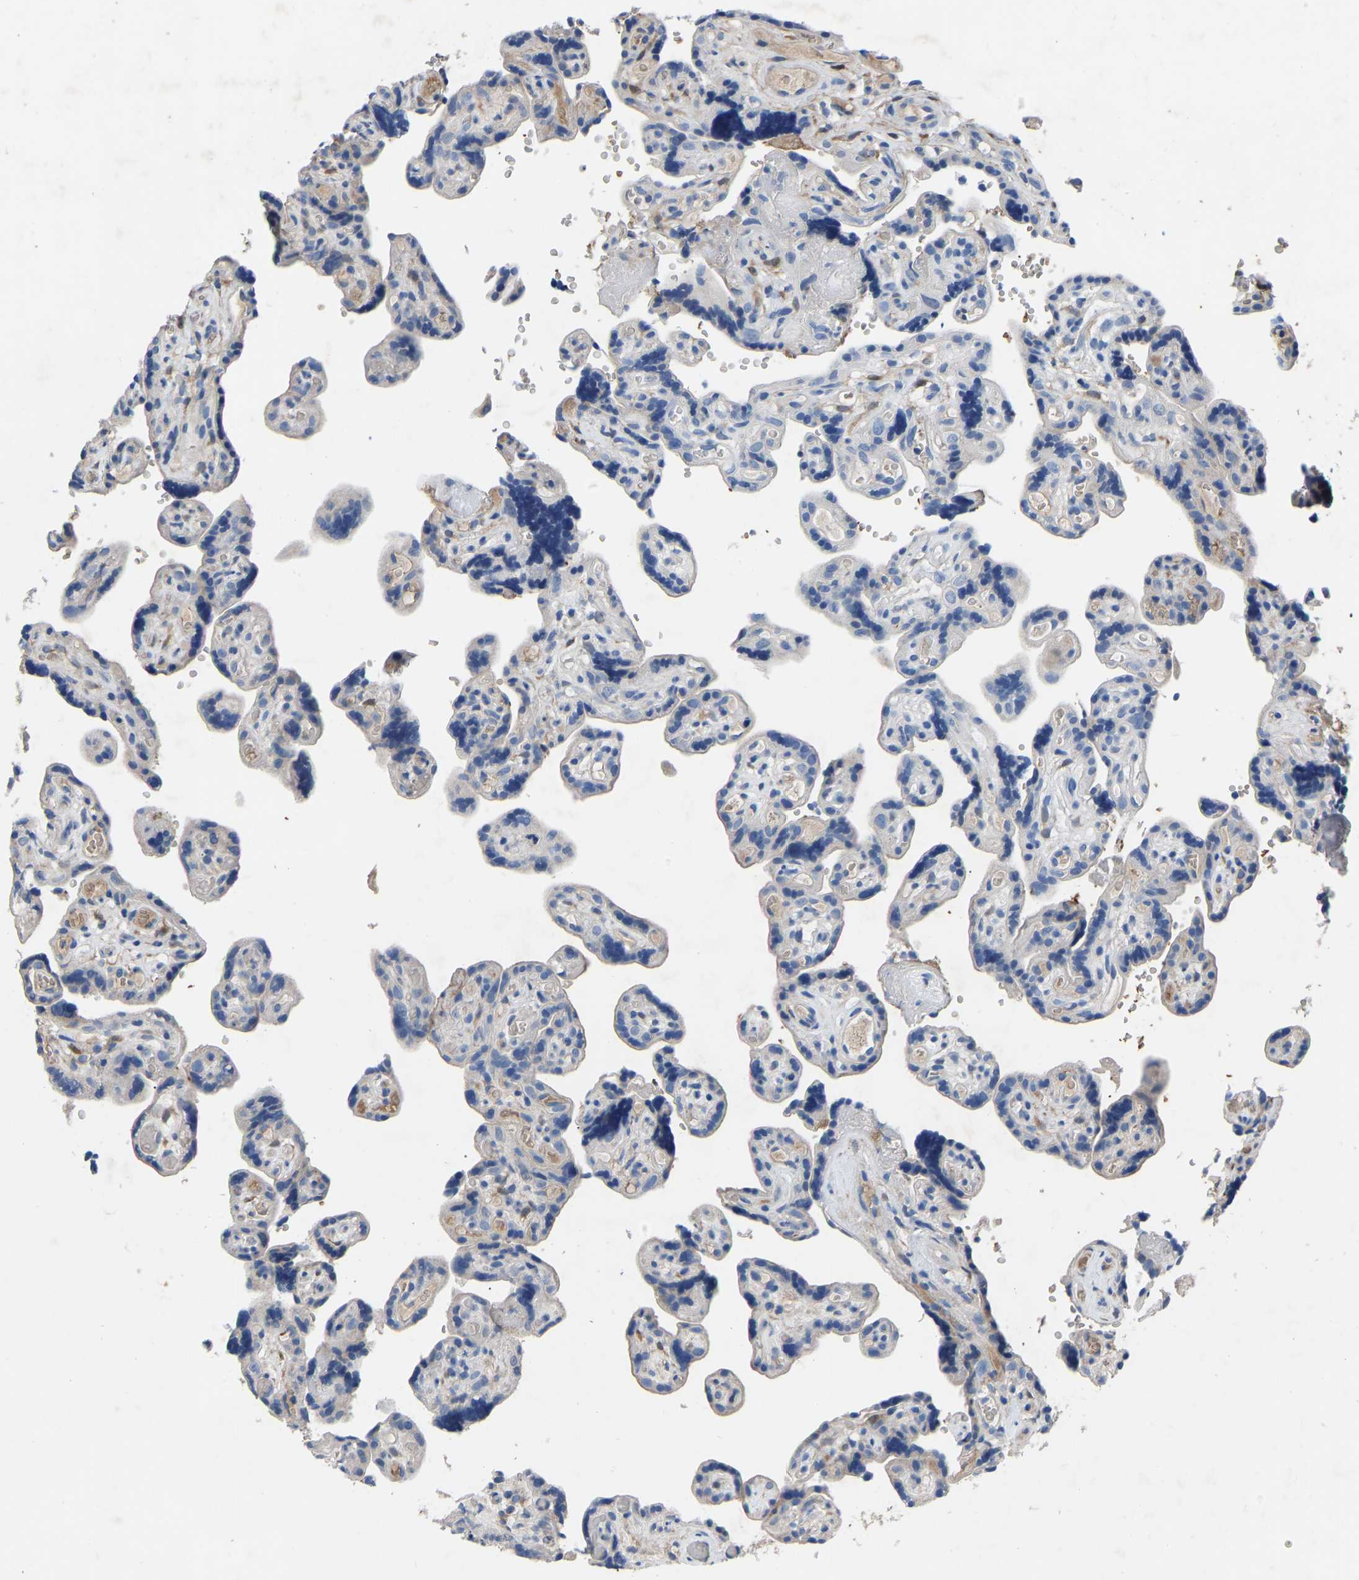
{"staining": {"intensity": "negative", "quantity": "none", "location": "none"}, "tissue": "placenta", "cell_type": "Decidual cells", "image_type": "normal", "snomed": [{"axis": "morphology", "description": "Normal tissue, NOS"}, {"axis": "topography", "description": "Placenta"}], "caption": "This image is of benign placenta stained with immunohistochemistry (IHC) to label a protein in brown with the nuclei are counter-stained blue. There is no positivity in decidual cells. (Stains: DAB immunohistochemistry with hematoxylin counter stain, Microscopy: brightfield microscopy at high magnification).", "gene": "RBP1", "patient": {"sex": "female", "age": 30}}